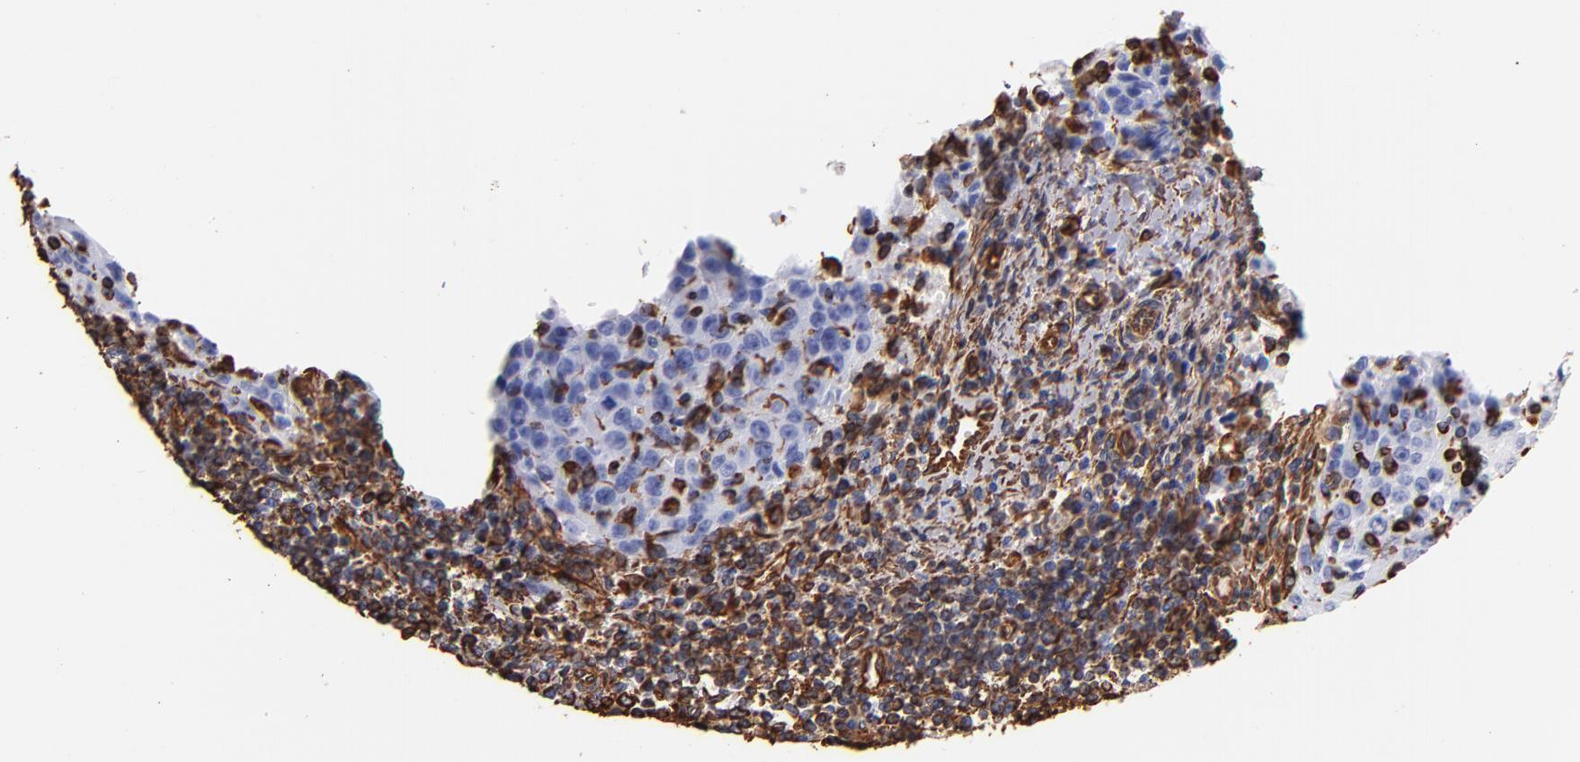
{"staining": {"intensity": "strong", "quantity": "<25%", "location": "cytoplasmic/membranous"}, "tissue": "cervical cancer", "cell_type": "Tumor cells", "image_type": "cancer", "snomed": [{"axis": "morphology", "description": "Squamous cell carcinoma, NOS"}, {"axis": "topography", "description": "Cervix"}], "caption": "Immunohistochemical staining of squamous cell carcinoma (cervical) reveals strong cytoplasmic/membranous protein staining in about <25% of tumor cells.", "gene": "VIM", "patient": {"sex": "female", "age": 27}}